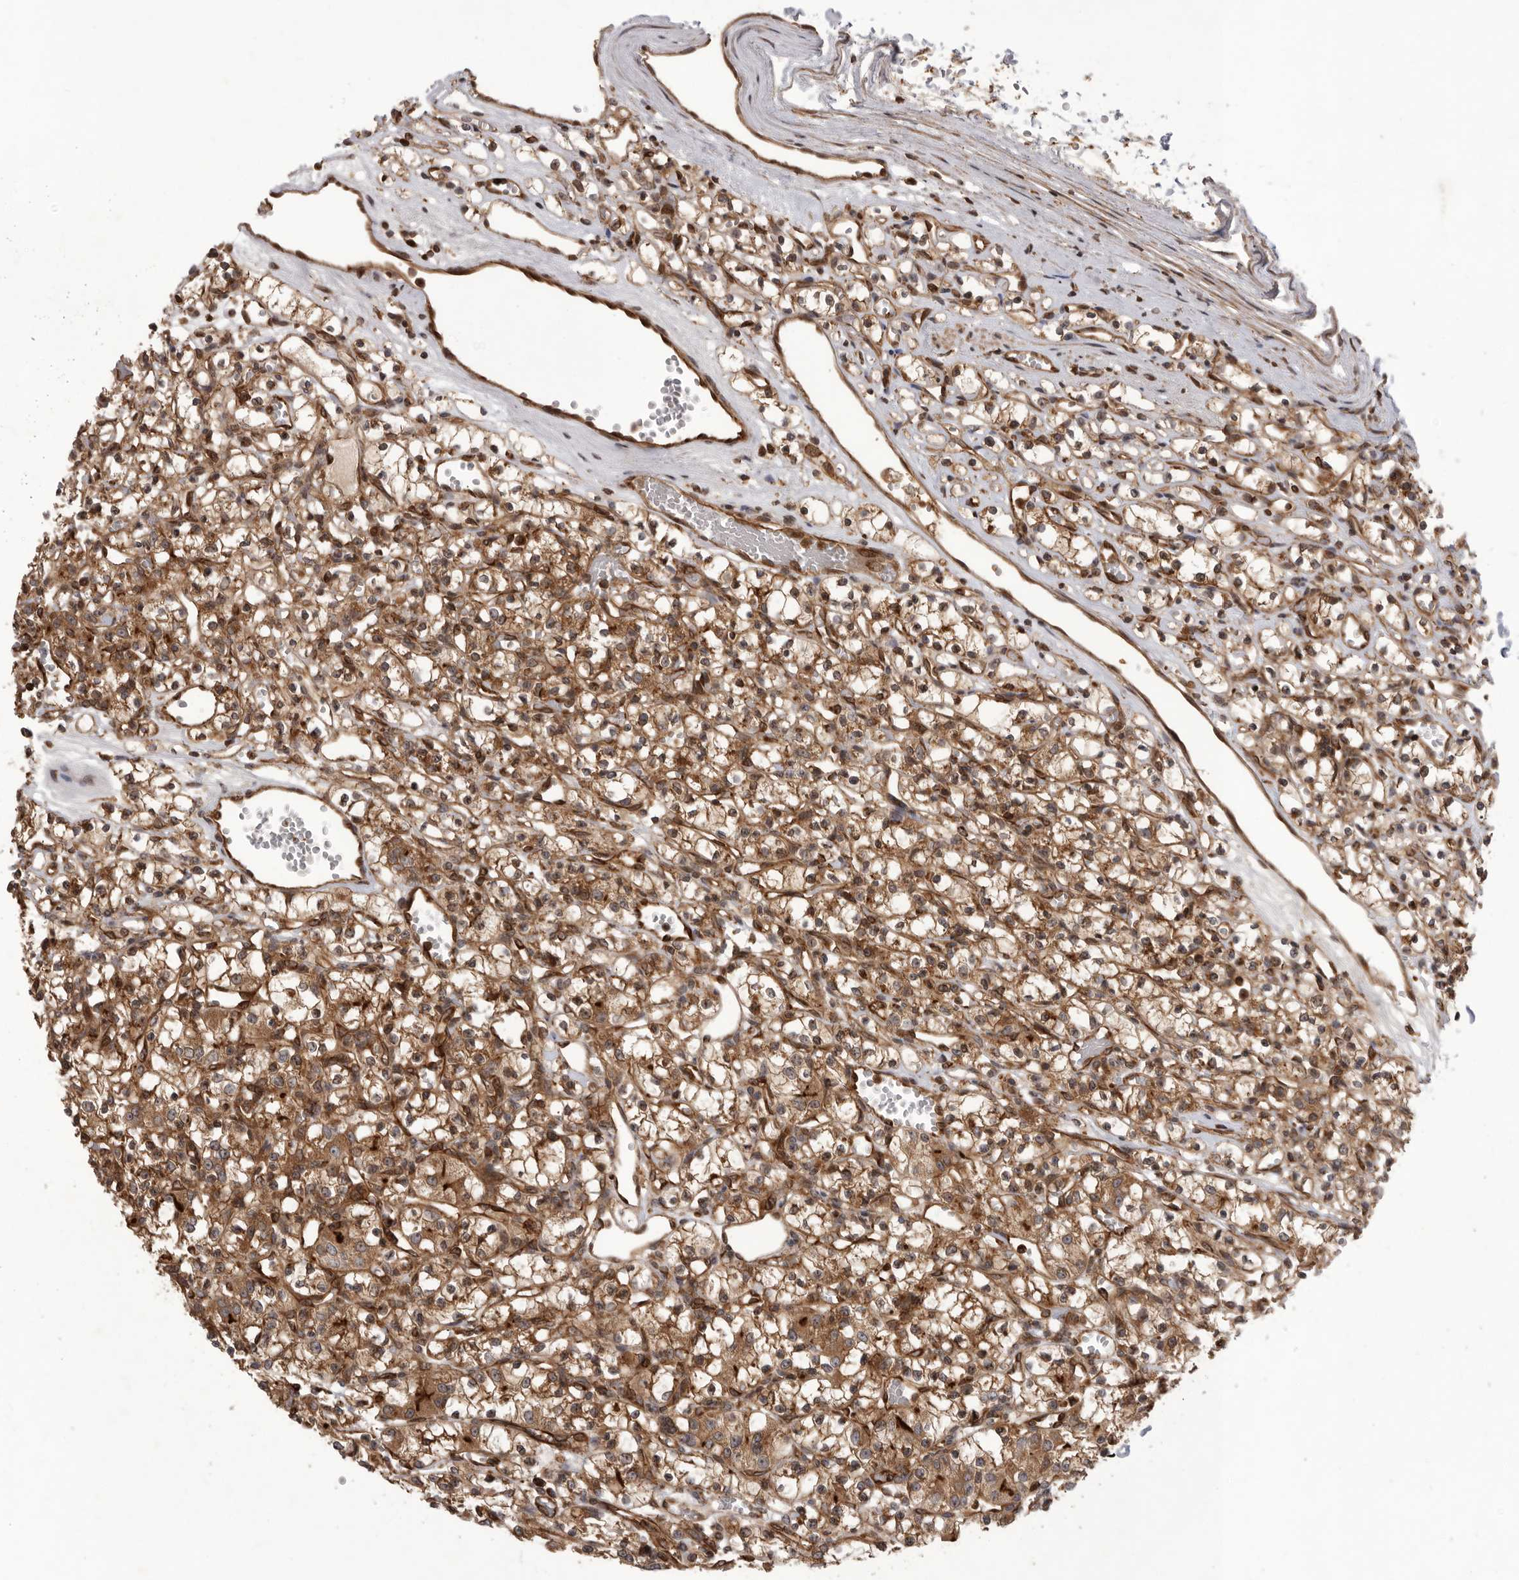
{"staining": {"intensity": "moderate", "quantity": ">75%", "location": "cytoplasmic/membranous,nuclear"}, "tissue": "renal cancer", "cell_type": "Tumor cells", "image_type": "cancer", "snomed": [{"axis": "morphology", "description": "Adenocarcinoma, NOS"}, {"axis": "topography", "description": "Kidney"}], "caption": "The histopathology image shows immunohistochemical staining of renal cancer (adenocarcinoma). There is moderate cytoplasmic/membranous and nuclear staining is appreciated in approximately >75% of tumor cells.", "gene": "DHDDS", "patient": {"sex": "female", "age": 59}}